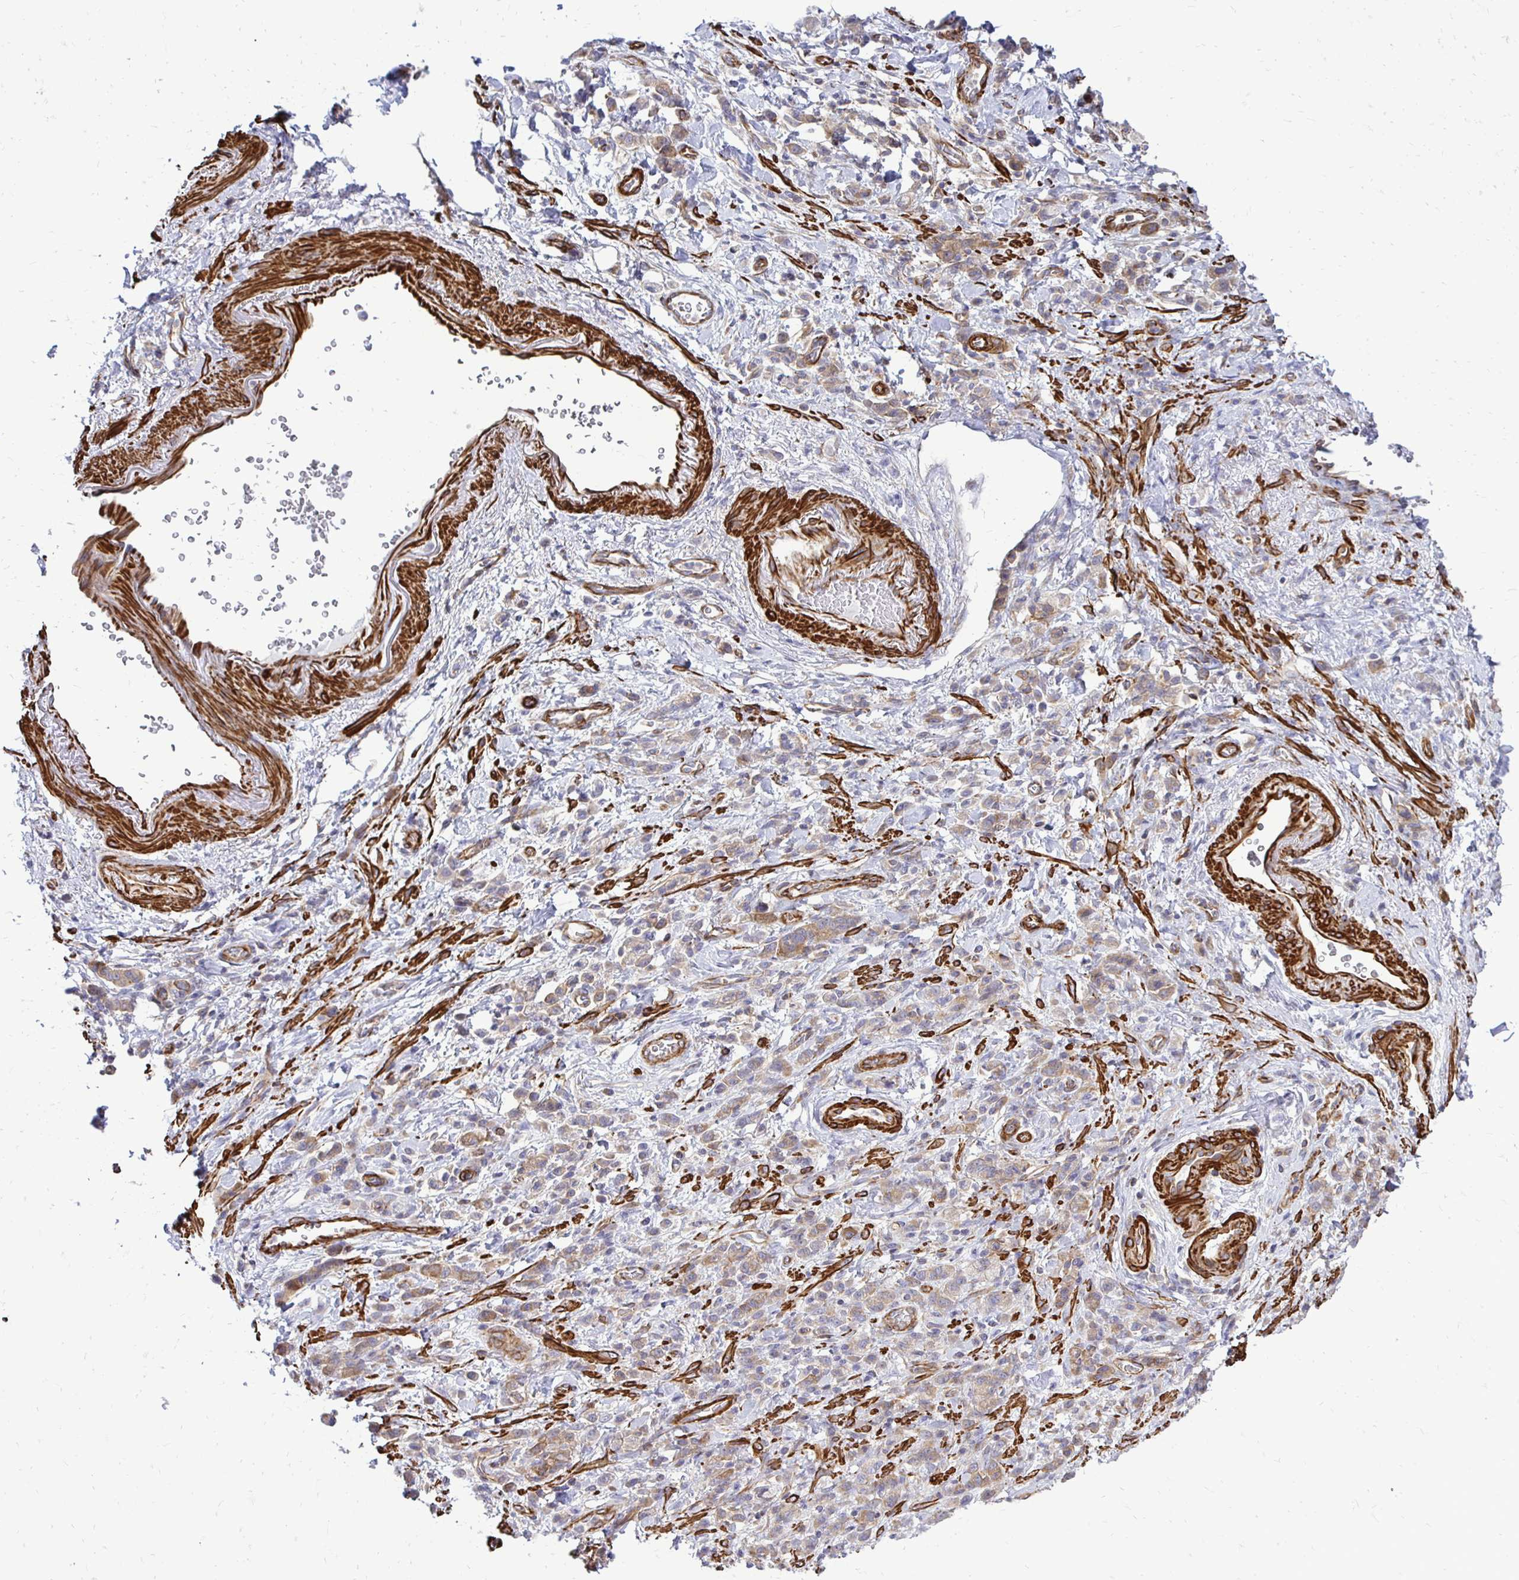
{"staining": {"intensity": "weak", "quantity": ">75%", "location": "cytoplasmic/membranous"}, "tissue": "stomach cancer", "cell_type": "Tumor cells", "image_type": "cancer", "snomed": [{"axis": "morphology", "description": "Adenocarcinoma, NOS"}, {"axis": "topography", "description": "Stomach"}], "caption": "Immunohistochemical staining of human stomach cancer (adenocarcinoma) exhibits low levels of weak cytoplasmic/membranous protein staining in about >75% of tumor cells.", "gene": "CTPS1", "patient": {"sex": "male", "age": 77}}